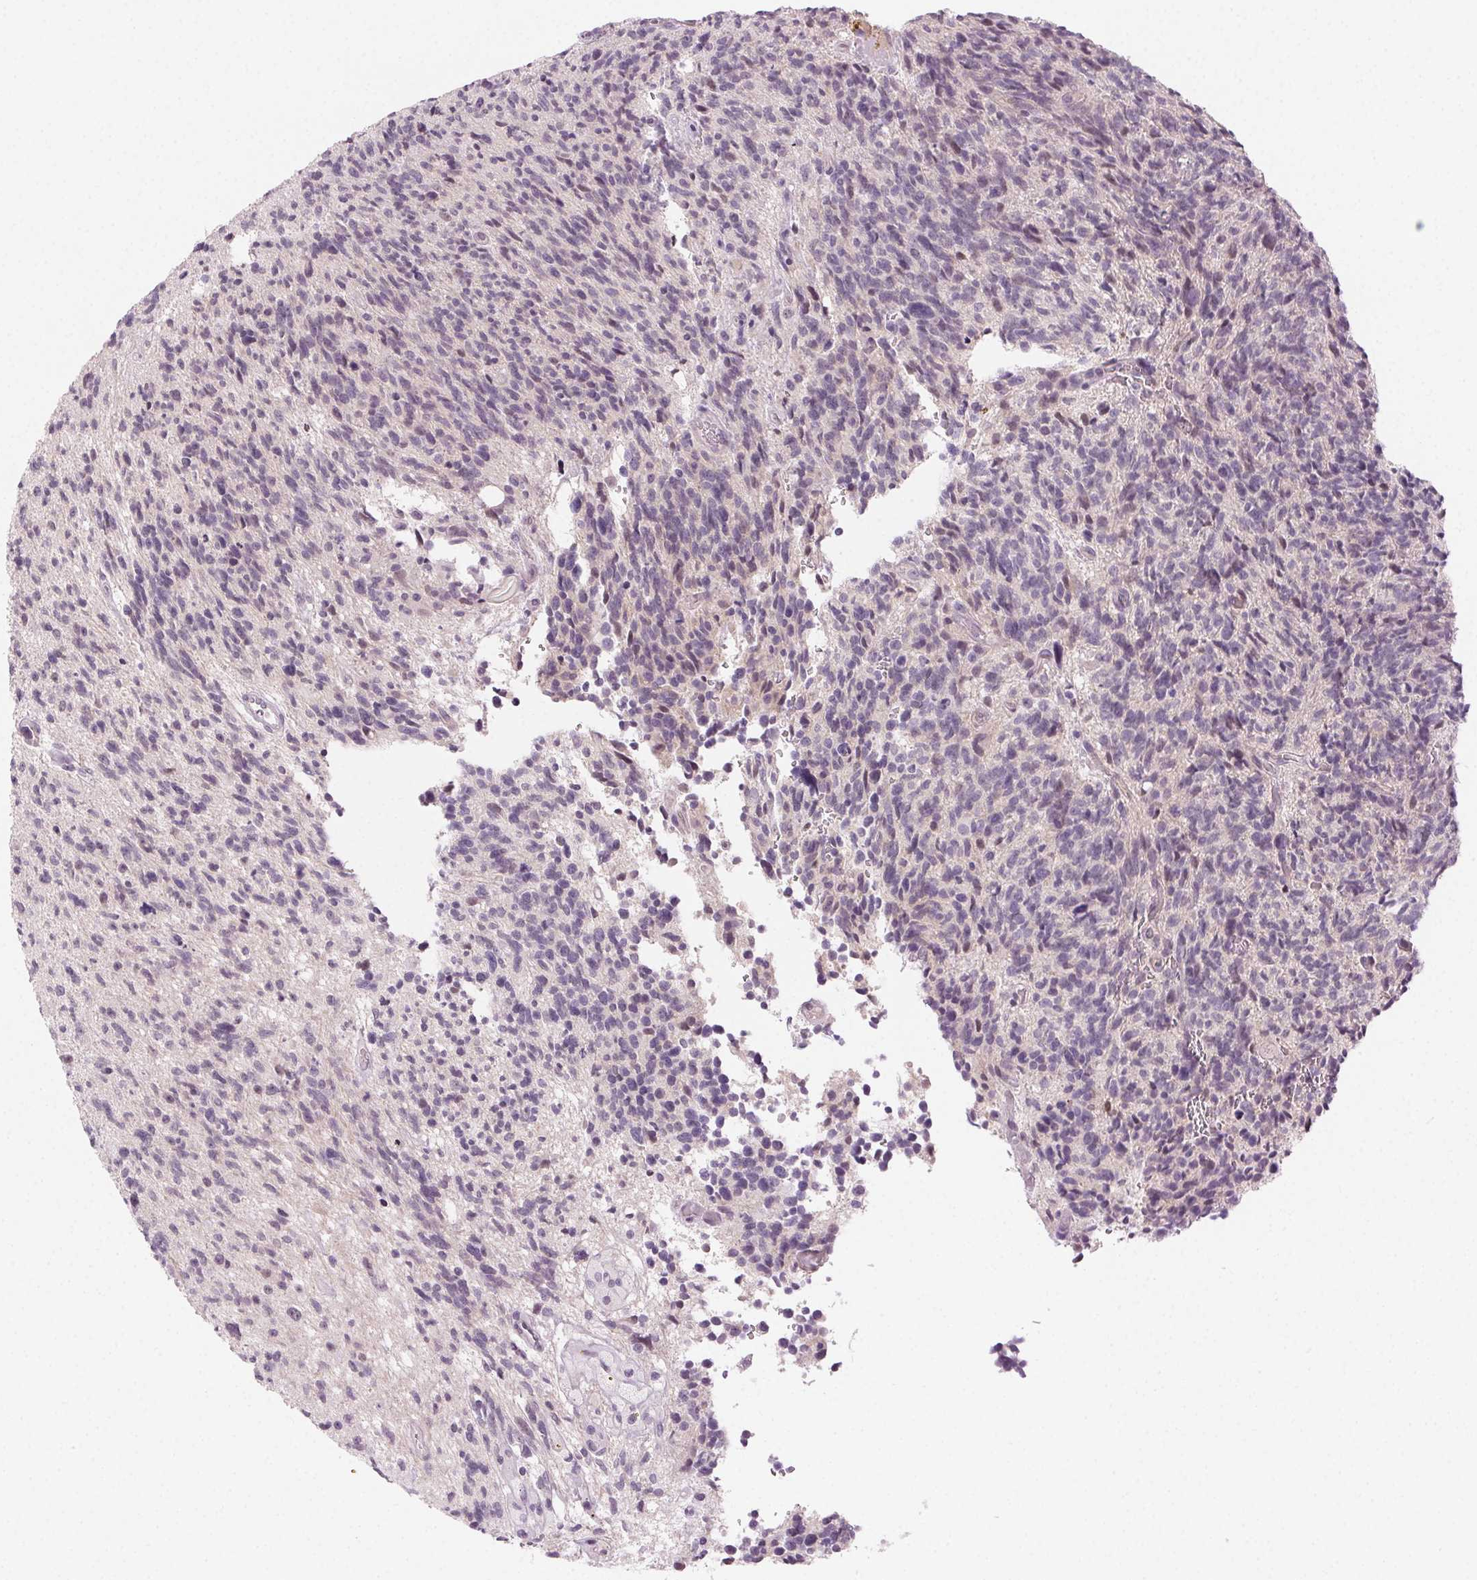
{"staining": {"intensity": "negative", "quantity": "none", "location": "none"}, "tissue": "glioma", "cell_type": "Tumor cells", "image_type": "cancer", "snomed": [{"axis": "morphology", "description": "Glioma, malignant, High grade"}, {"axis": "topography", "description": "Brain"}], "caption": "IHC histopathology image of neoplastic tissue: human malignant high-grade glioma stained with DAB demonstrates no significant protein positivity in tumor cells.", "gene": "HSF5", "patient": {"sex": "male", "age": 29}}